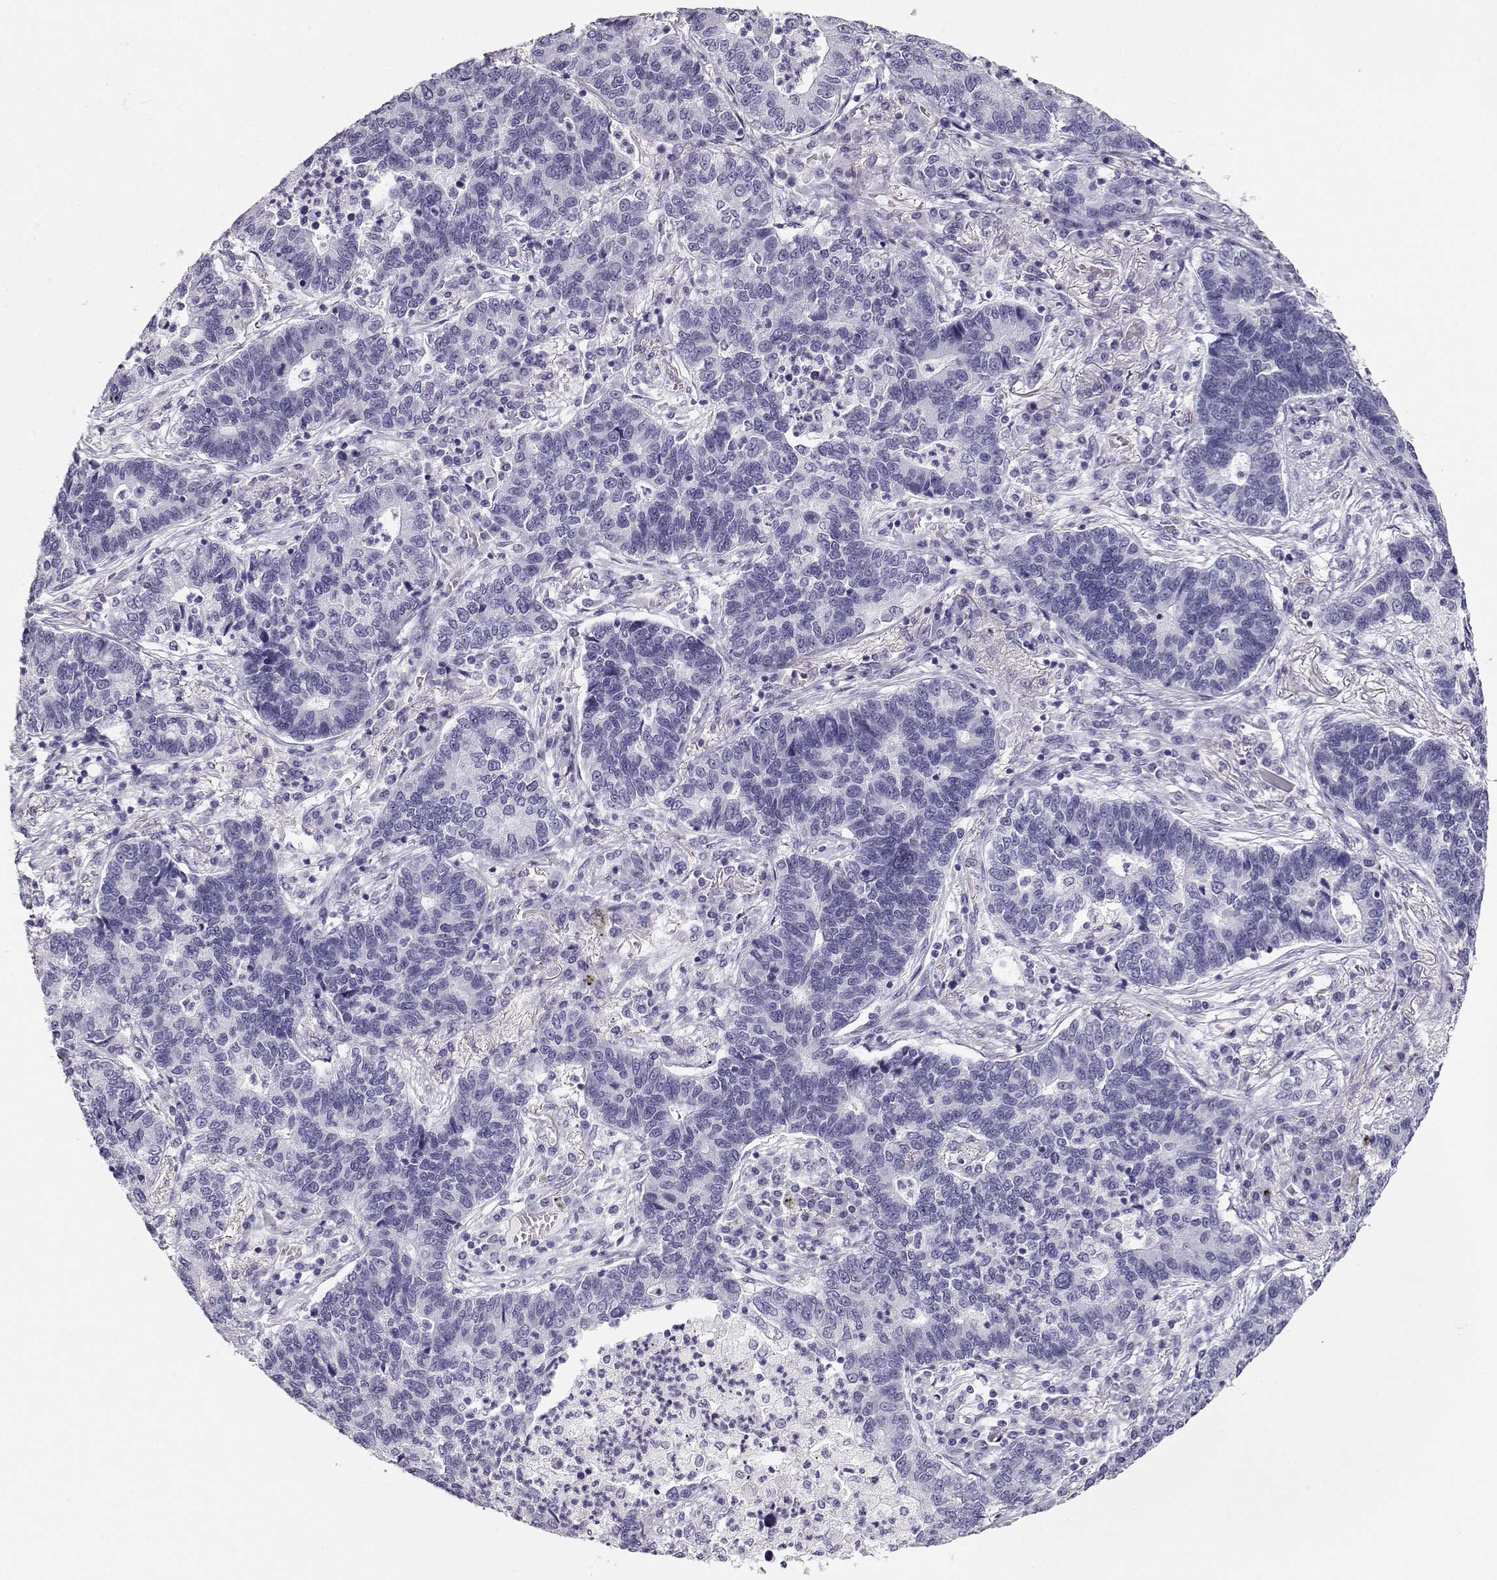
{"staining": {"intensity": "negative", "quantity": "none", "location": "none"}, "tissue": "lung cancer", "cell_type": "Tumor cells", "image_type": "cancer", "snomed": [{"axis": "morphology", "description": "Adenocarcinoma, NOS"}, {"axis": "topography", "description": "Lung"}], "caption": "IHC photomicrograph of human lung cancer stained for a protein (brown), which demonstrates no positivity in tumor cells.", "gene": "MAGEC1", "patient": {"sex": "female", "age": 57}}